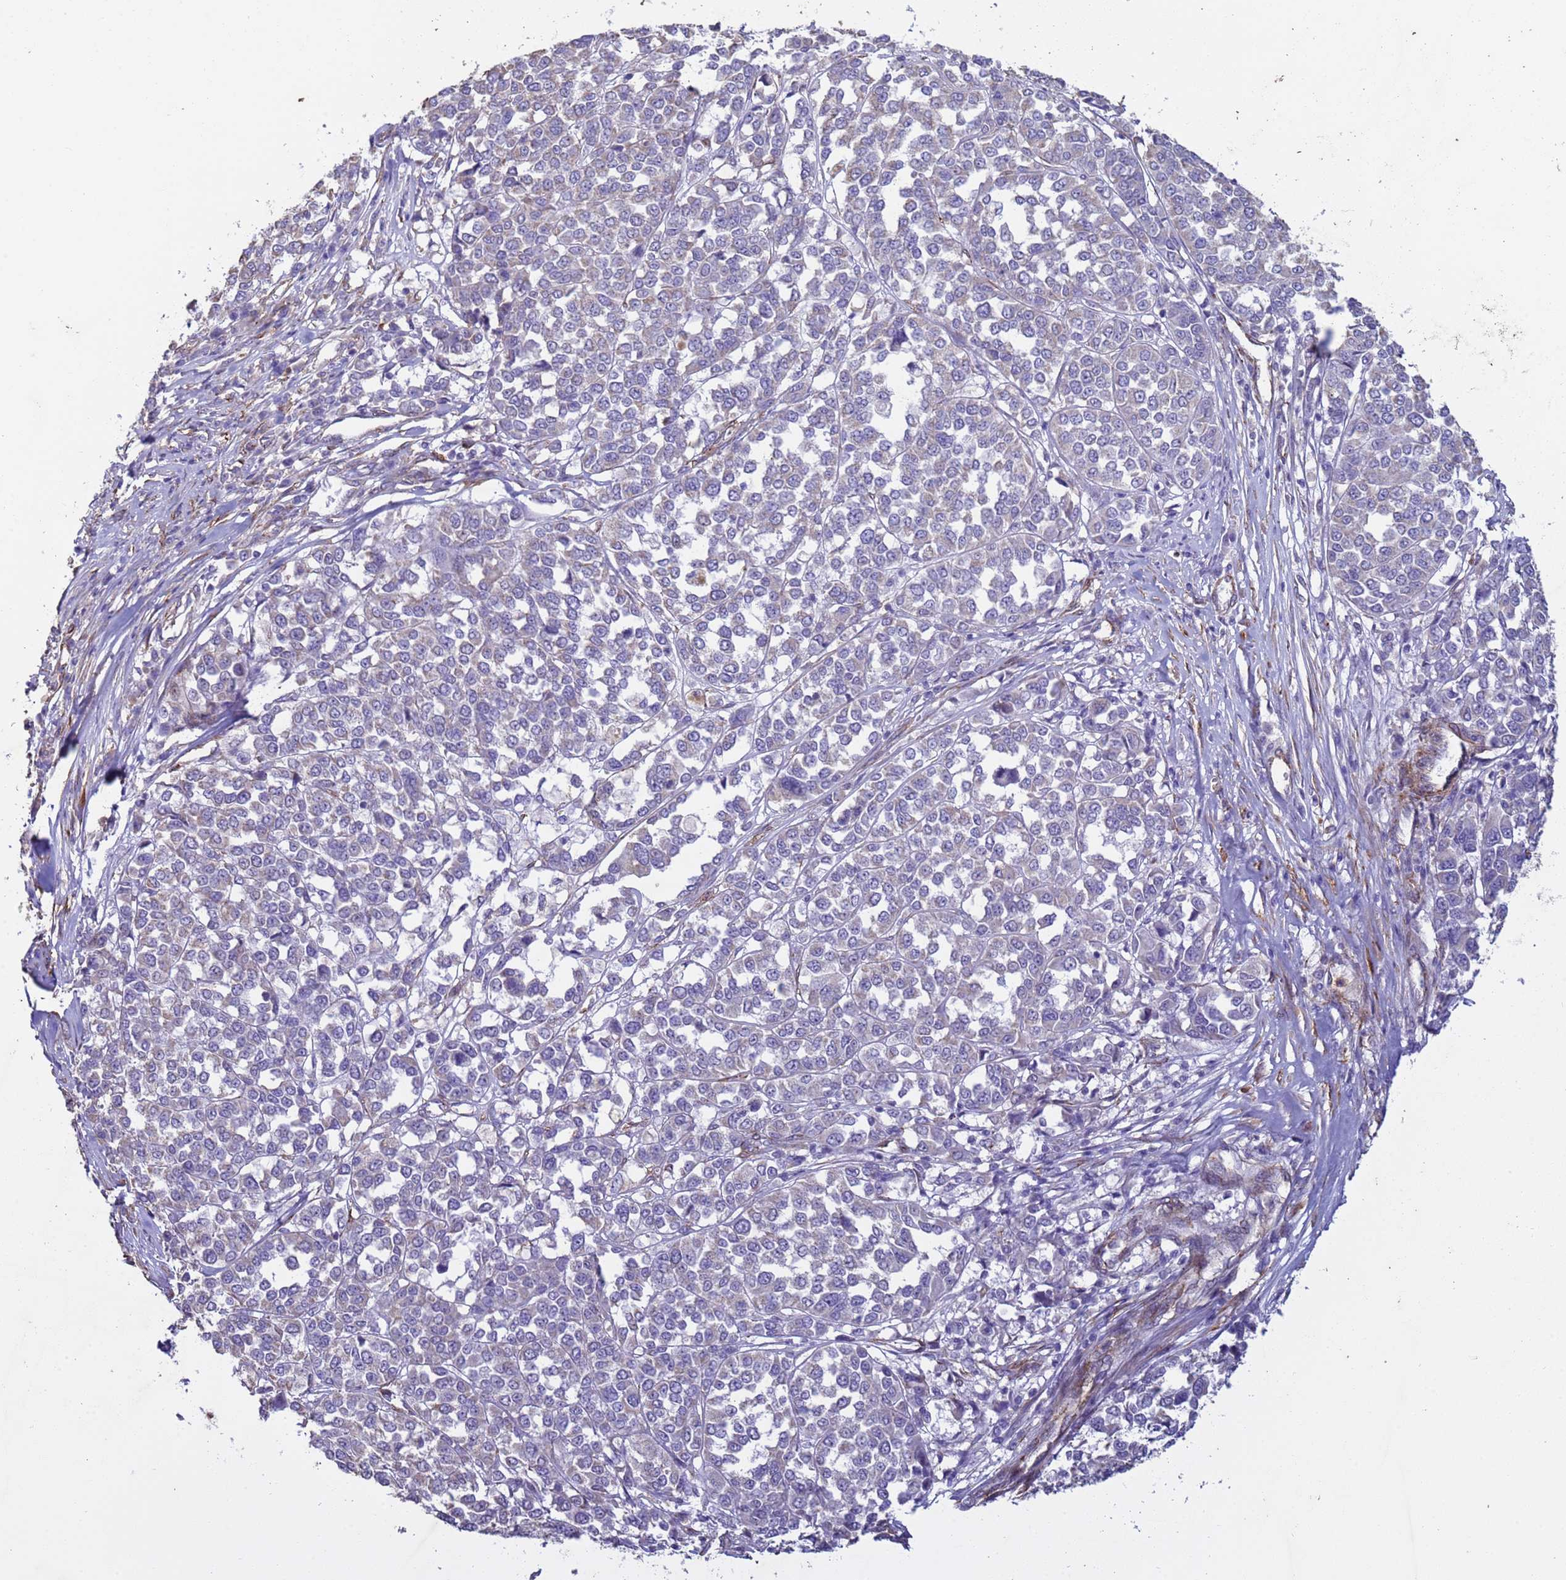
{"staining": {"intensity": "negative", "quantity": "none", "location": "none"}, "tissue": "melanoma", "cell_type": "Tumor cells", "image_type": "cancer", "snomed": [{"axis": "morphology", "description": "Malignant melanoma, Metastatic site"}, {"axis": "topography", "description": "Lymph node"}], "caption": "Immunohistochemistry (IHC) histopathology image of neoplastic tissue: malignant melanoma (metastatic site) stained with DAB shows no significant protein positivity in tumor cells.", "gene": "GASK1A", "patient": {"sex": "male", "age": 44}}